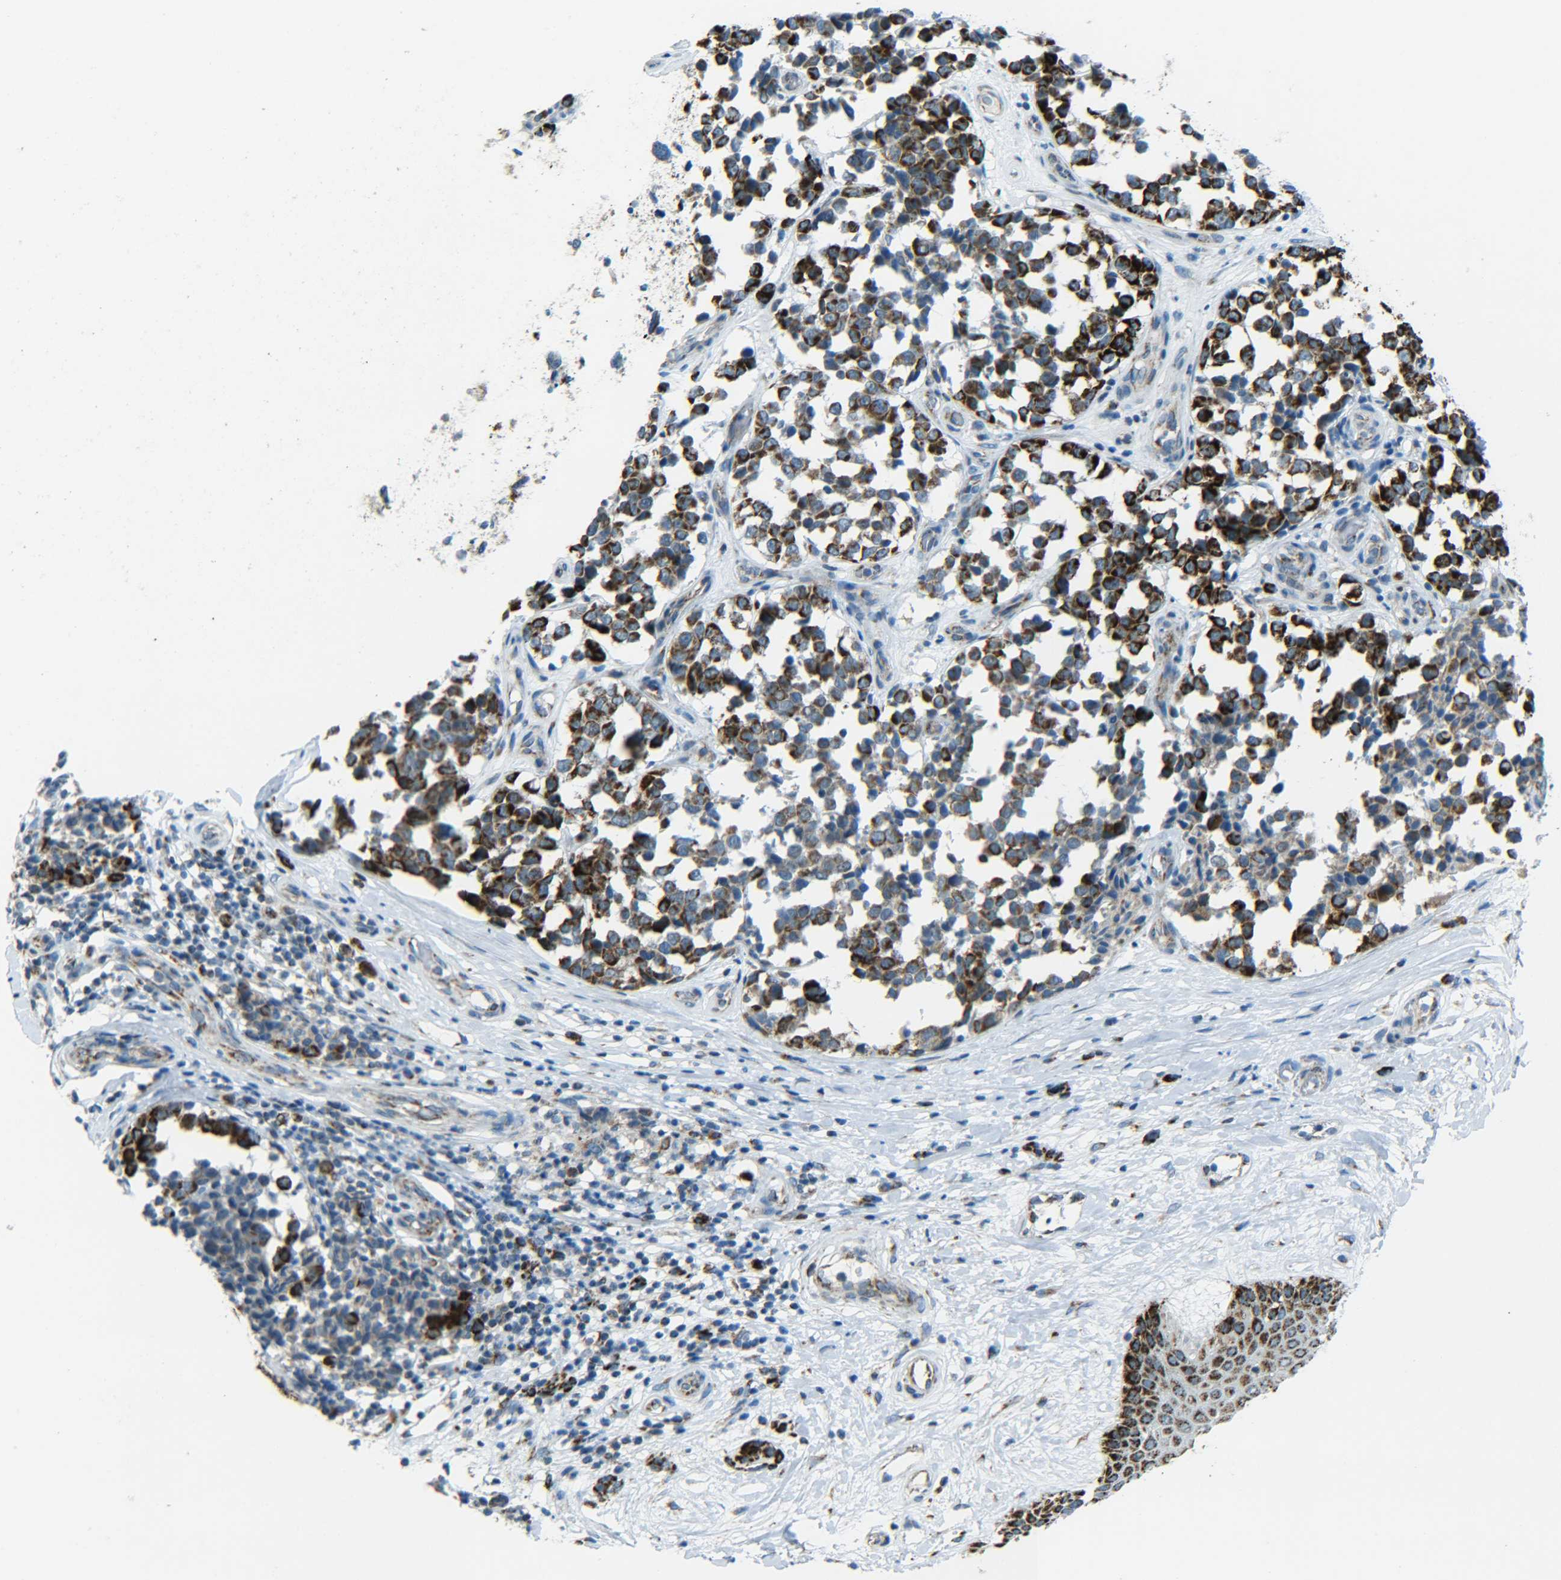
{"staining": {"intensity": "strong", "quantity": ">75%", "location": "cytoplasmic/membranous"}, "tissue": "melanoma", "cell_type": "Tumor cells", "image_type": "cancer", "snomed": [{"axis": "morphology", "description": "Malignant melanoma, NOS"}, {"axis": "topography", "description": "Skin"}], "caption": "Protein expression analysis of malignant melanoma shows strong cytoplasmic/membranous staining in approximately >75% of tumor cells. (DAB IHC with brightfield microscopy, high magnification).", "gene": "CYB5R1", "patient": {"sex": "female", "age": 64}}